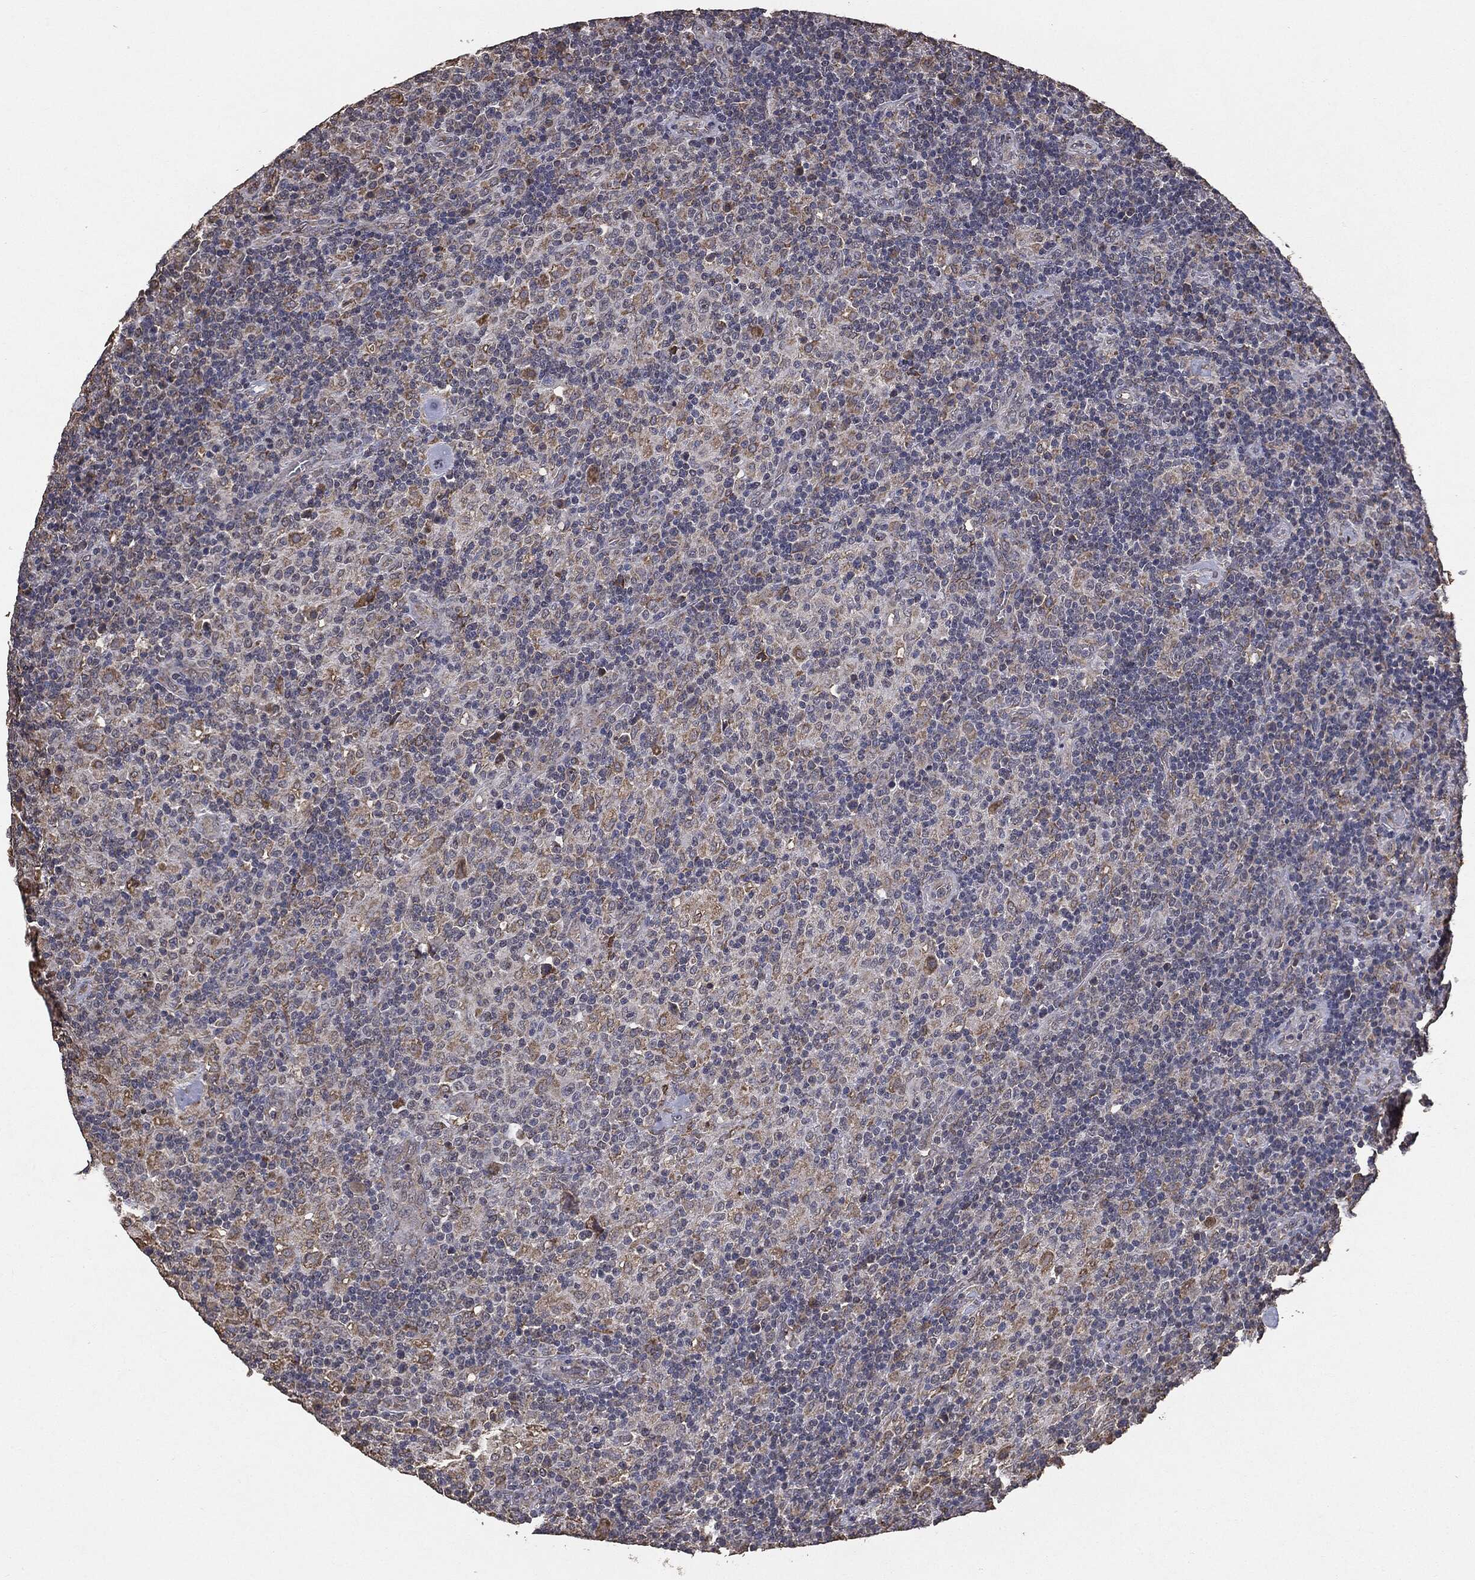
{"staining": {"intensity": "weak", "quantity": ">75%", "location": "cytoplasmic/membranous"}, "tissue": "lymphoma", "cell_type": "Tumor cells", "image_type": "cancer", "snomed": [{"axis": "morphology", "description": "Hodgkin's disease, NOS"}, {"axis": "topography", "description": "Lymph node"}], "caption": "Approximately >75% of tumor cells in Hodgkin's disease reveal weak cytoplasmic/membranous protein positivity as visualized by brown immunohistochemical staining.", "gene": "MTOR", "patient": {"sex": "male", "age": 70}}